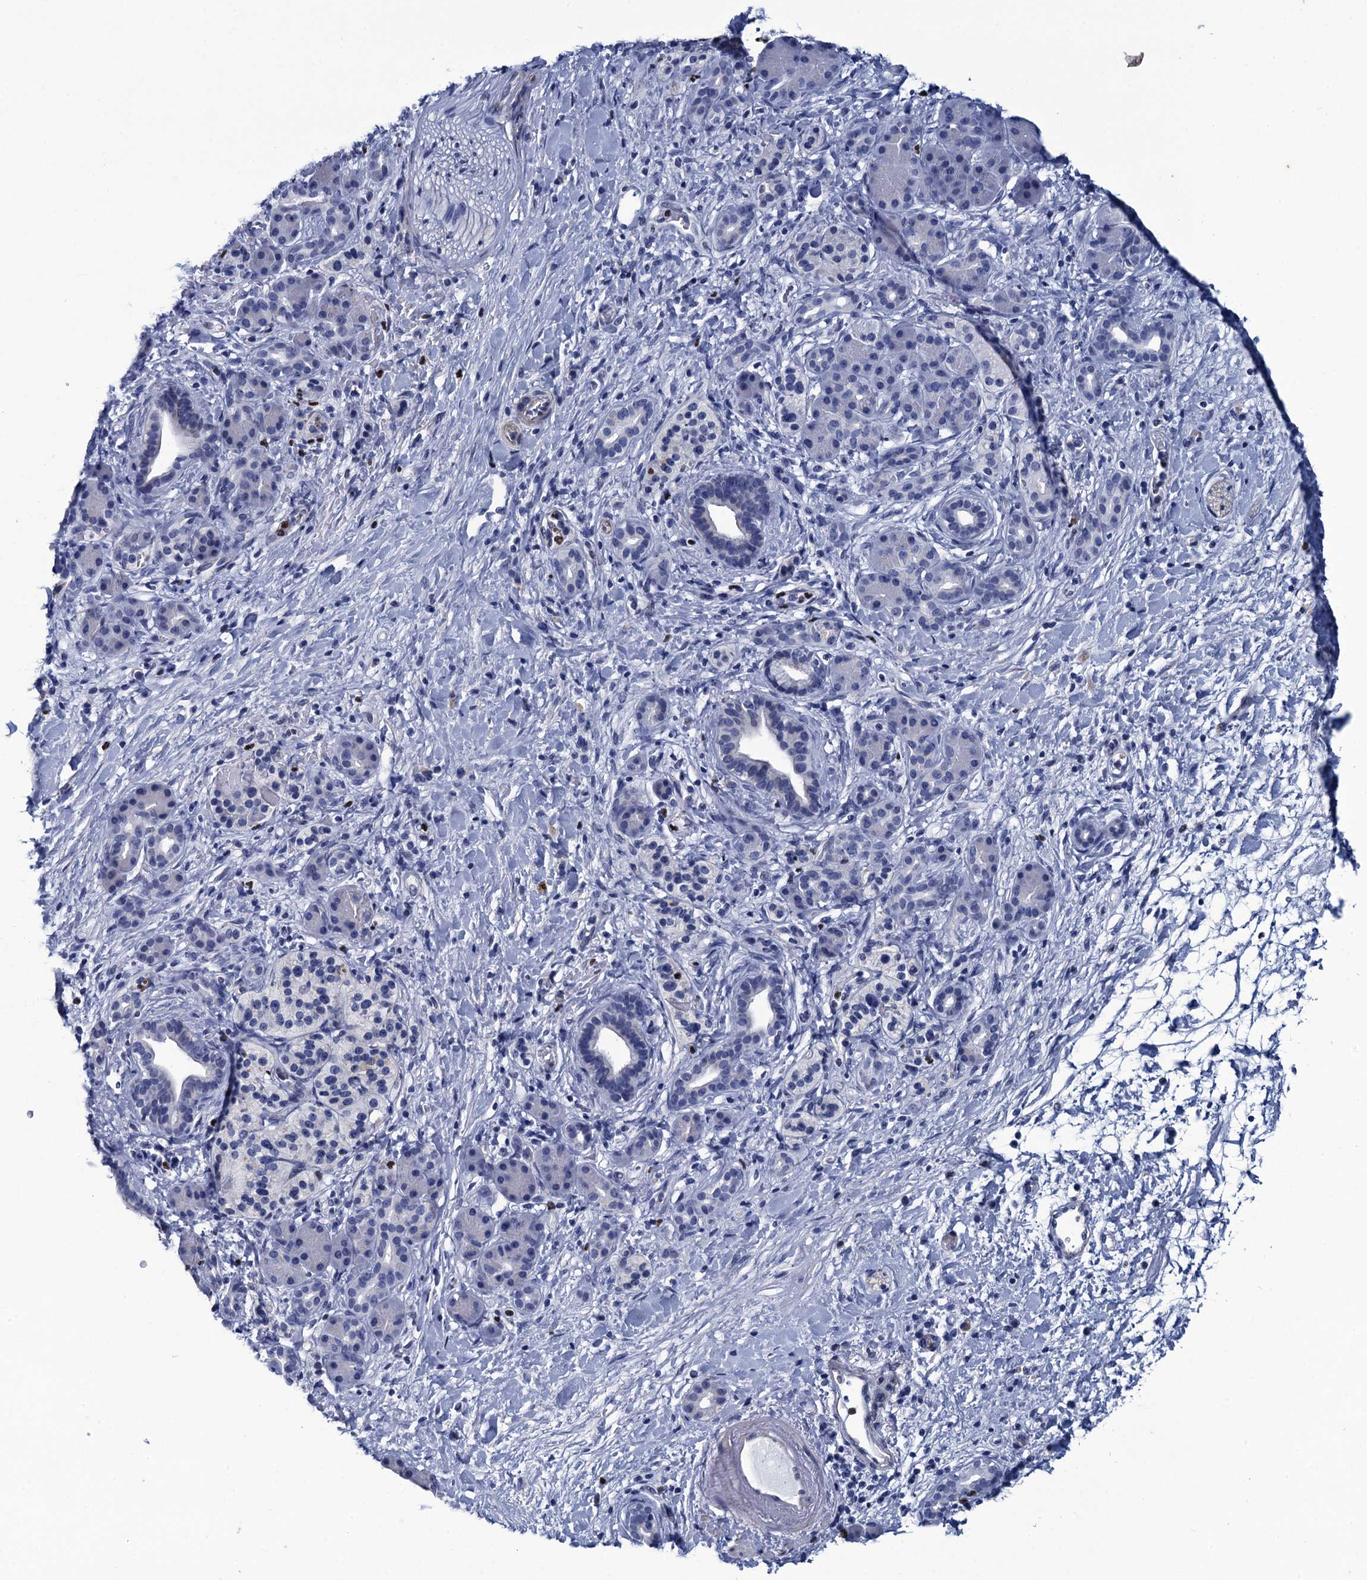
{"staining": {"intensity": "negative", "quantity": "none", "location": "none"}, "tissue": "pancreatic cancer", "cell_type": "Tumor cells", "image_type": "cancer", "snomed": [{"axis": "morphology", "description": "Normal tissue, NOS"}, {"axis": "morphology", "description": "Adenocarcinoma, NOS"}, {"axis": "topography", "description": "Pancreas"}, {"axis": "topography", "description": "Peripheral nerve tissue"}], "caption": "Micrograph shows no significant protein expression in tumor cells of pancreatic adenocarcinoma.", "gene": "RHCG", "patient": {"sex": "female", "age": 77}}